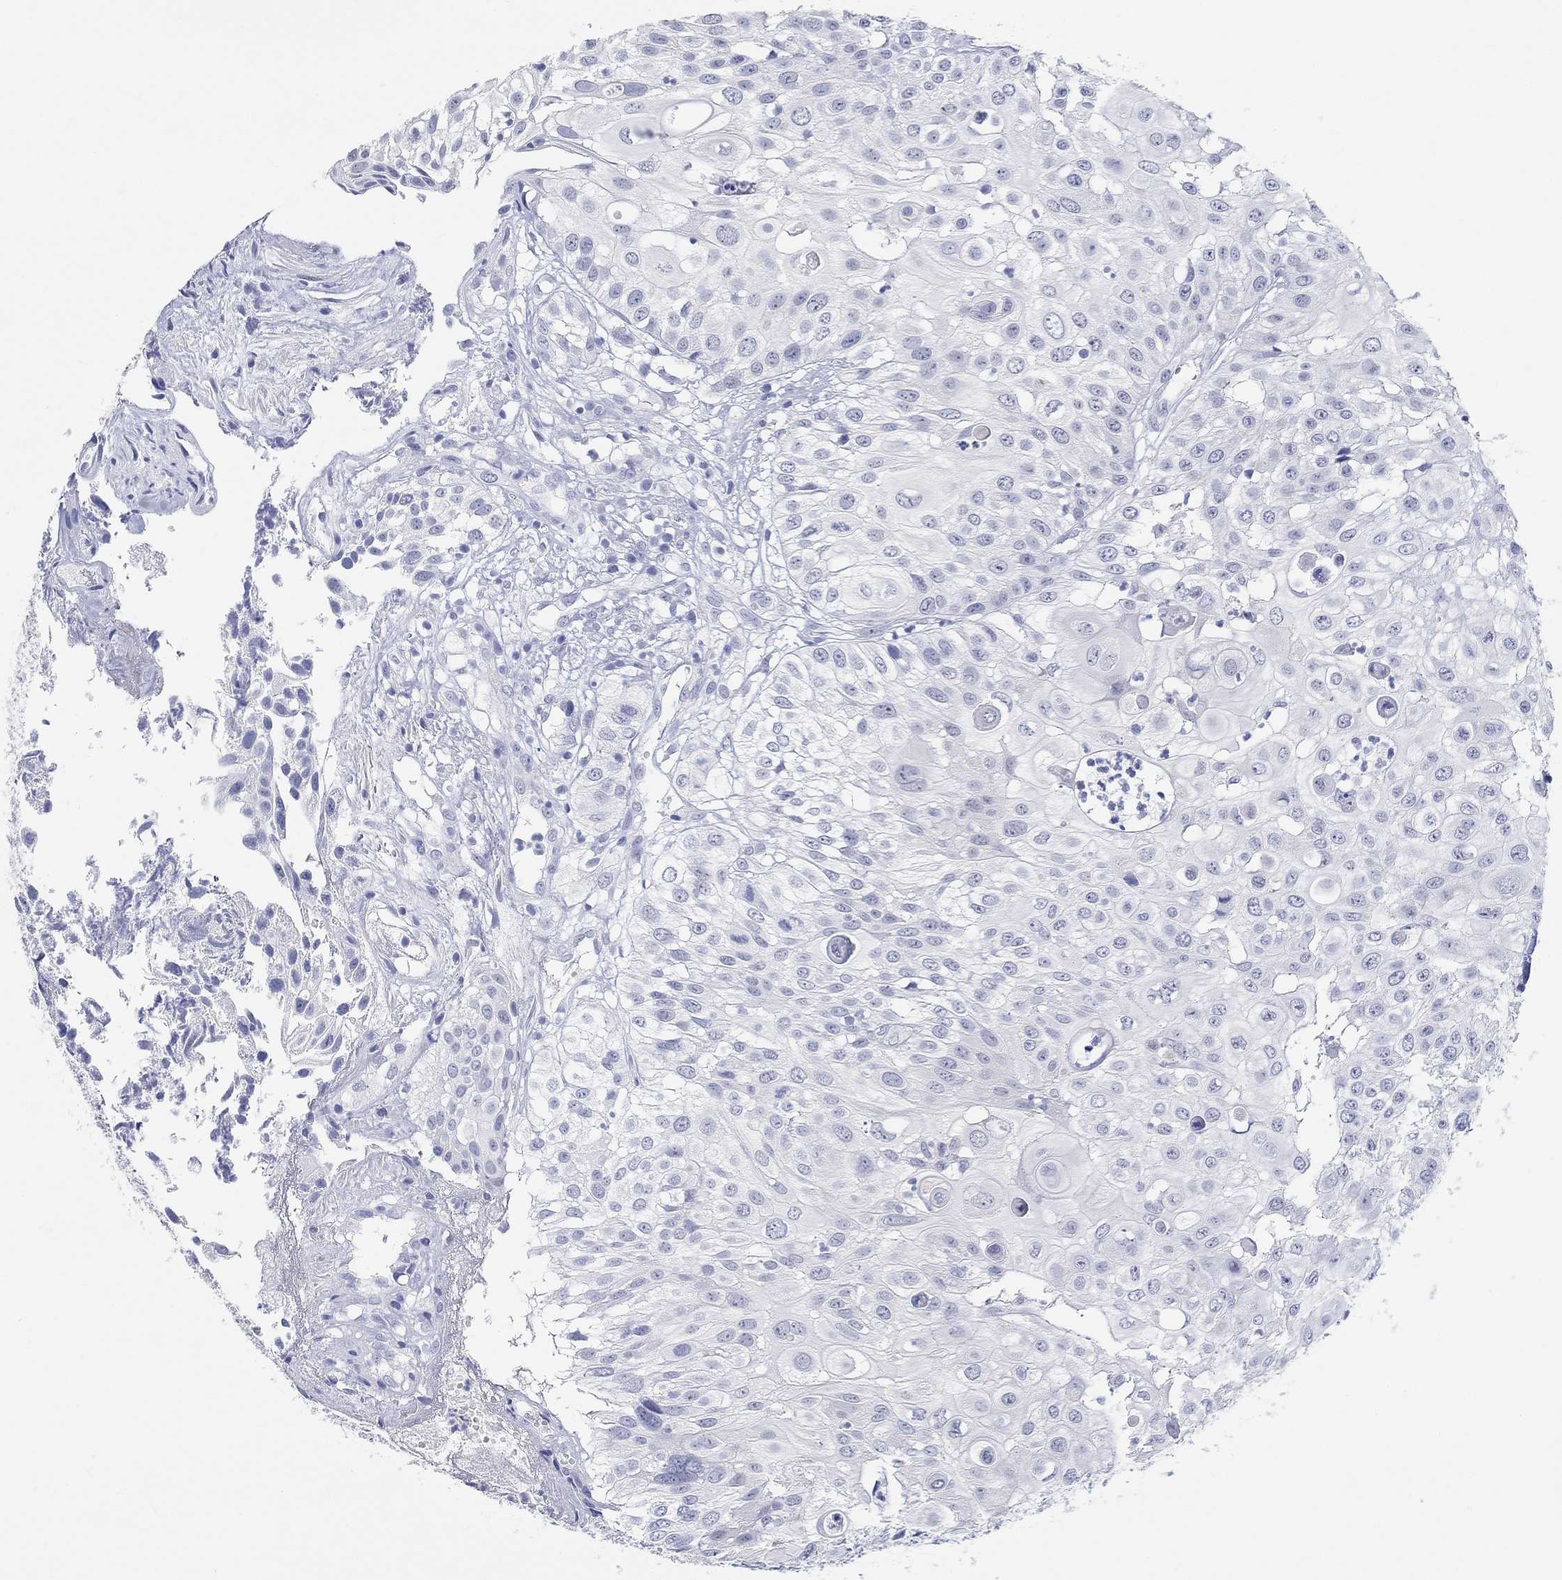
{"staining": {"intensity": "negative", "quantity": "none", "location": "none"}, "tissue": "urothelial cancer", "cell_type": "Tumor cells", "image_type": "cancer", "snomed": [{"axis": "morphology", "description": "Urothelial carcinoma, High grade"}, {"axis": "topography", "description": "Urinary bladder"}], "caption": "Tumor cells are negative for protein expression in human urothelial cancer.", "gene": "GRIA3", "patient": {"sex": "female", "age": 79}}